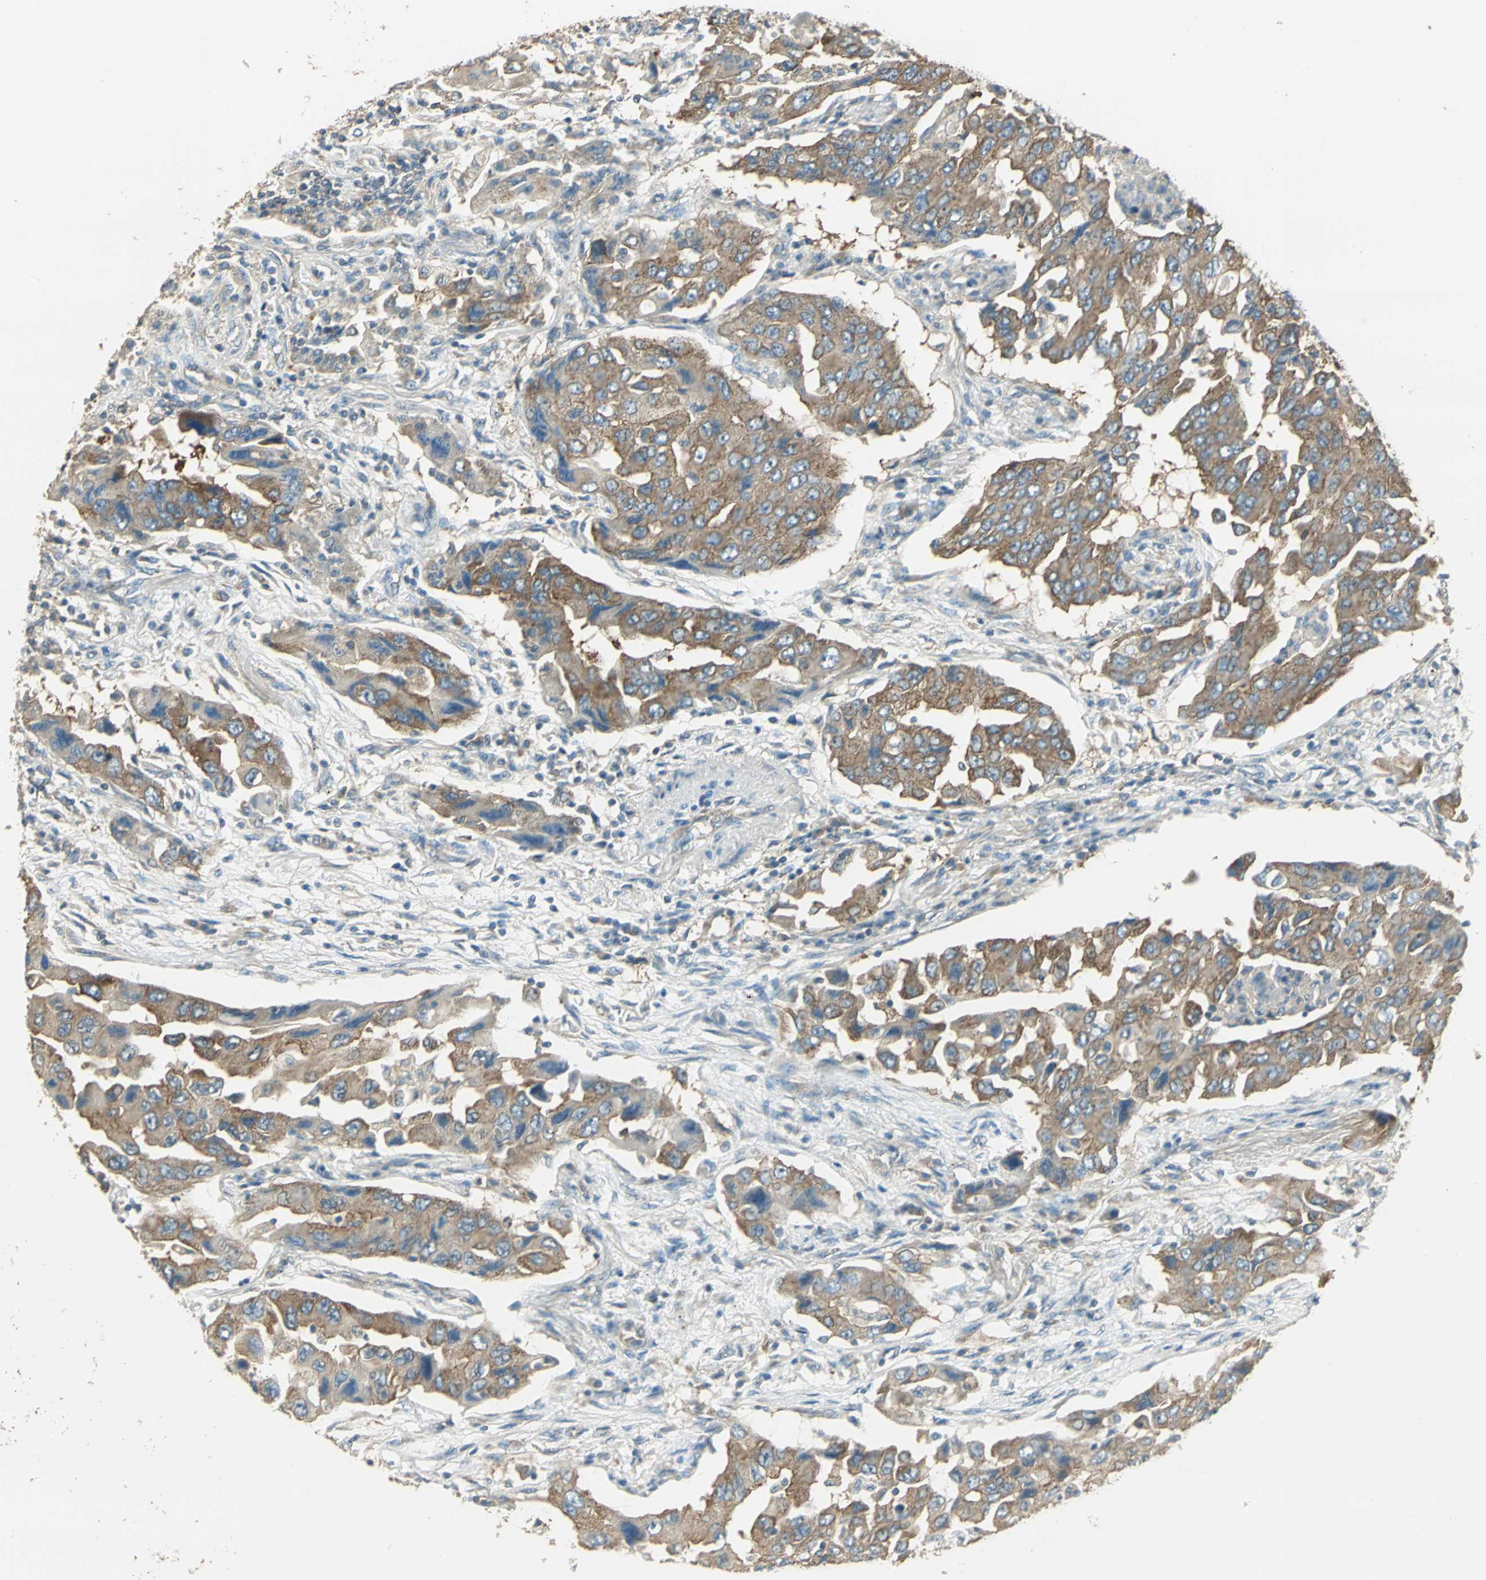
{"staining": {"intensity": "moderate", "quantity": ">75%", "location": "cytoplasmic/membranous"}, "tissue": "lung cancer", "cell_type": "Tumor cells", "image_type": "cancer", "snomed": [{"axis": "morphology", "description": "Adenocarcinoma, NOS"}, {"axis": "topography", "description": "Lung"}], "caption": "This is an image of IHC staining of lung cancer (adenocarcinoma), which shows moderate positivity in the cytoplasmic/membranous of tumor cells.", "gene": "SHC2", "patient": {"sex": "female", "age": 65}}